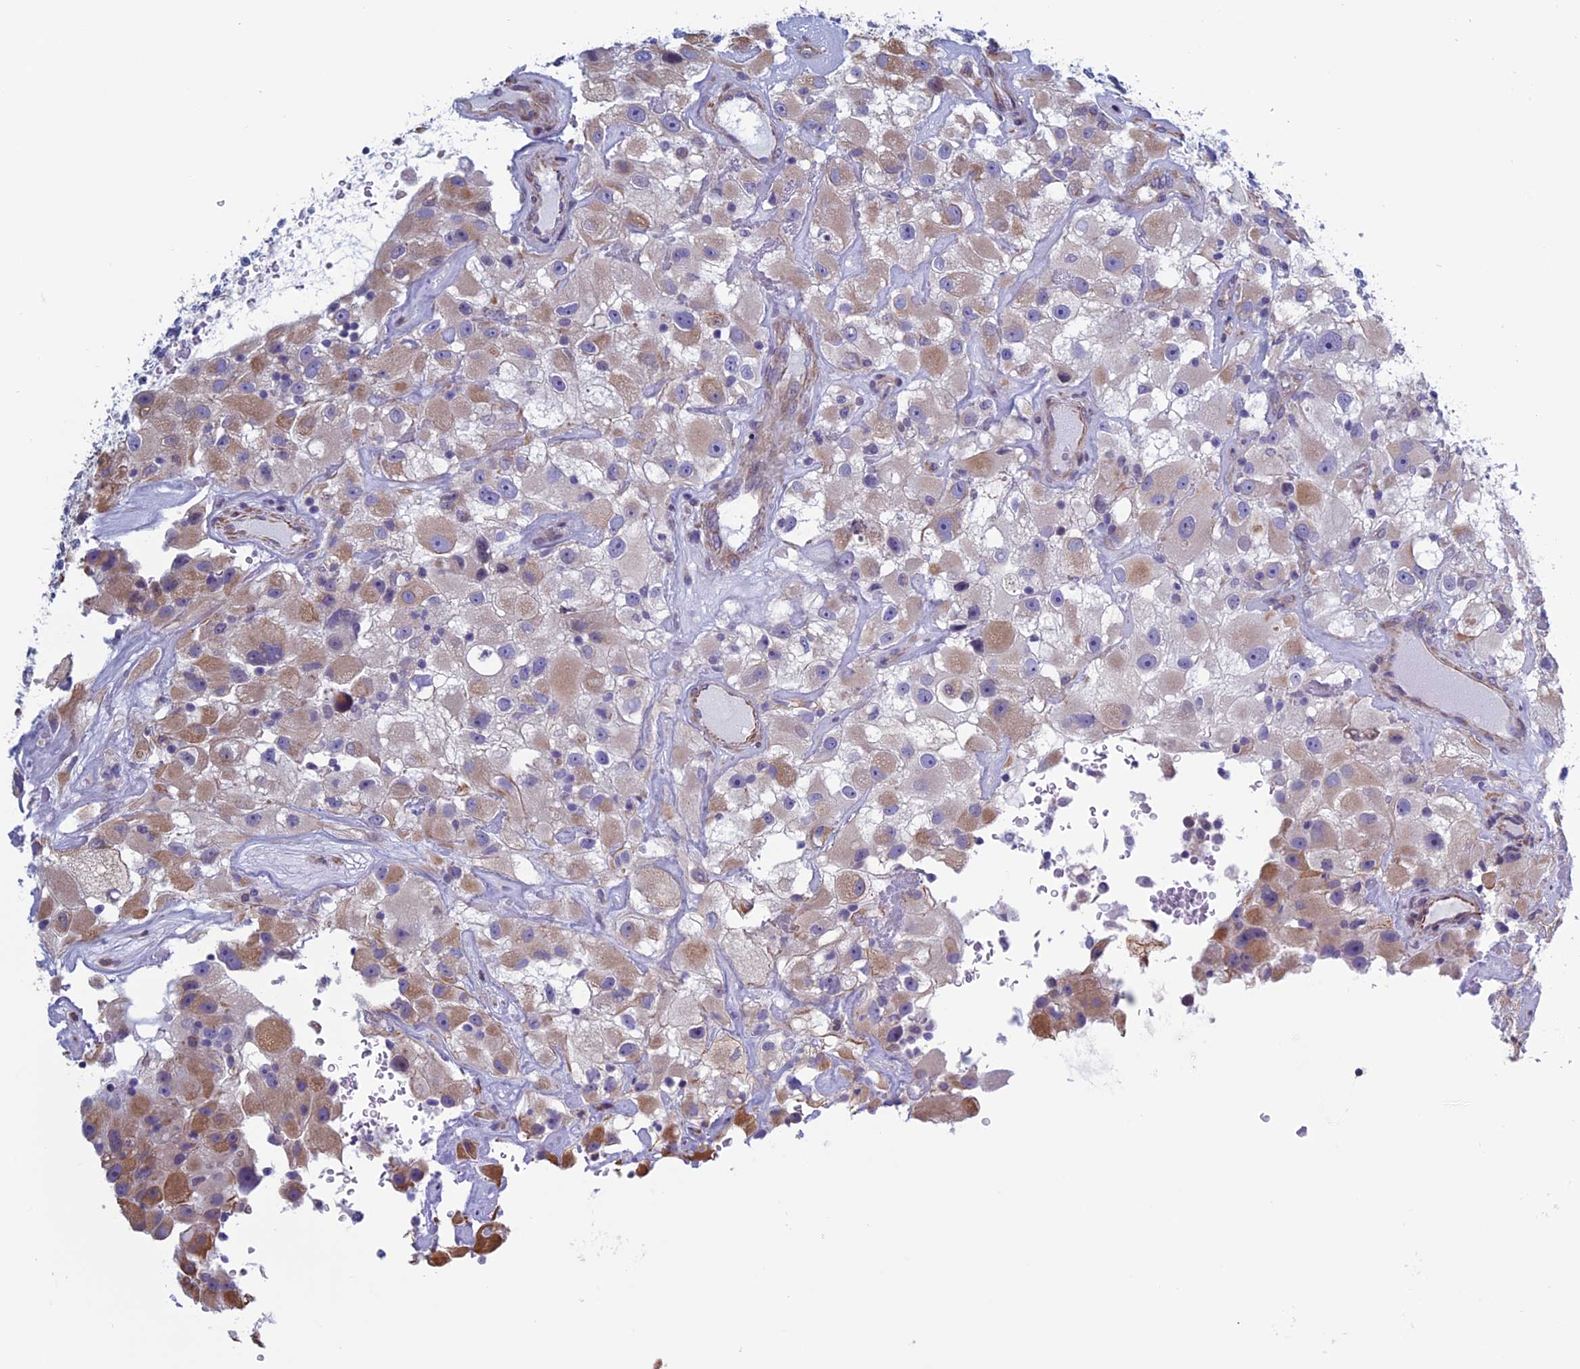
{"staining": {"intensity": "moderate", "quantity": "25%-75%", "location": "cytoplasmic/membranous"}, "tissue": "renal cancer", "cell_type": "Tumor cells", "image_type": "cancer", "snomed": [{"axis": "morphology", "description": "Adenocarcinoma, NOS"}, {"axis": "topography", "description": "Kidney"}], "caption": "There is medium levels of moderate cytoplasmic/membranous expression in tumor cells of renal cancer (adenocarcinoma), as demonstrated by immunohistochemical staining (brown color).", "gene": "BCL2L10", "patient": {"sex": "female", "age": 52}}